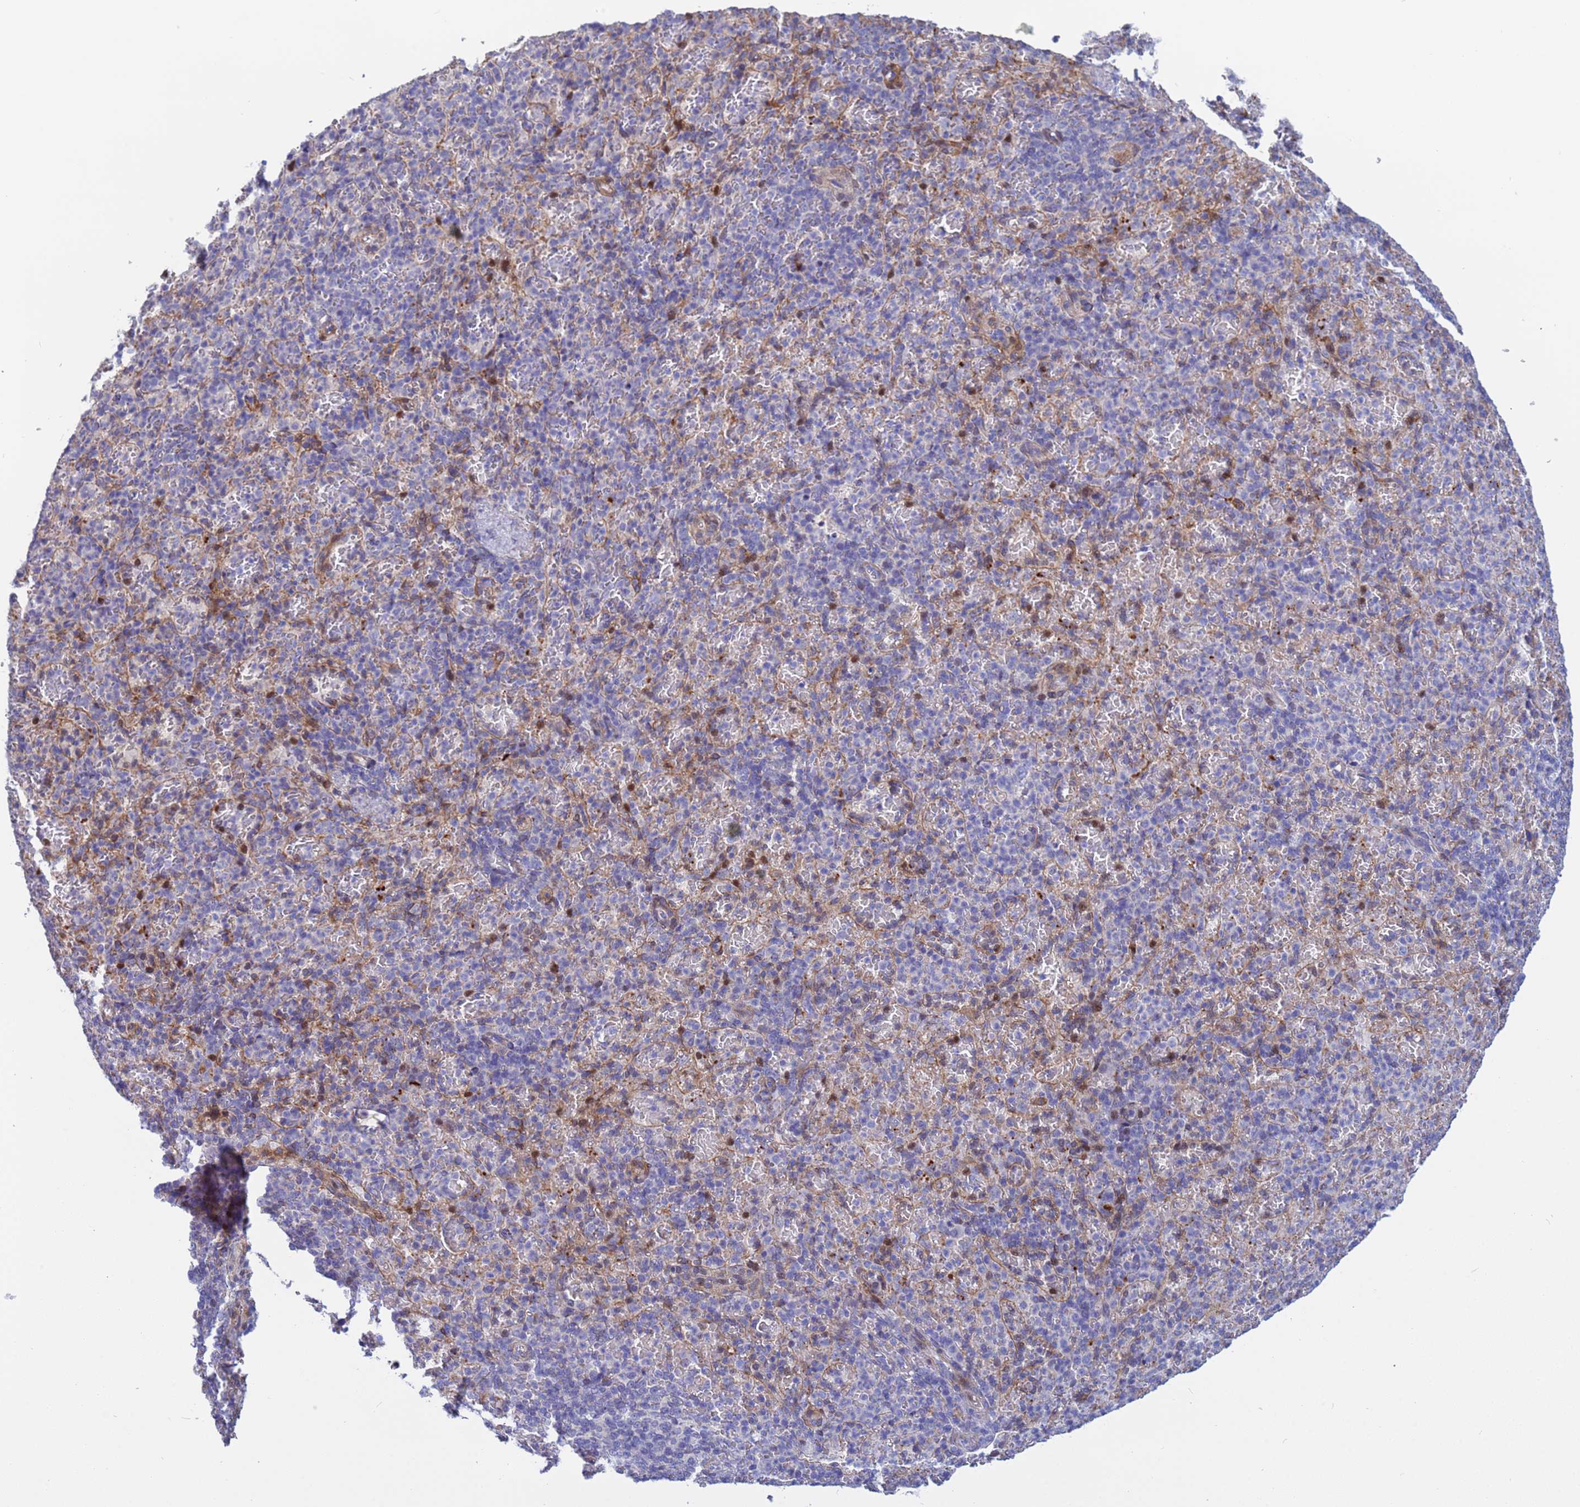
{"staining": {"intensity": "moderate", "quantity": "<25%", "location": "cytoplasmic/membranous,nuclear"}, "tissue": "spleen", "cell_type": "Cells in red pulp", "image_type": "normal", "snomed": [{"axis": "morphology", "description": "Normal tissue, NOS"}, {"axis": "topography", "description": "Spleen"}], "caption": "Protein expression analysis of normal human spleen reveals moderate cytoplasmic/membranous,nuclear expression in about <25% of cells in red pulp. Immunohistochemistry (ihc) stains the protein in brown and the nuclei are stained blue.", "gene": "PPP6R1", "patient": {"sex": "female", "age": 74}}